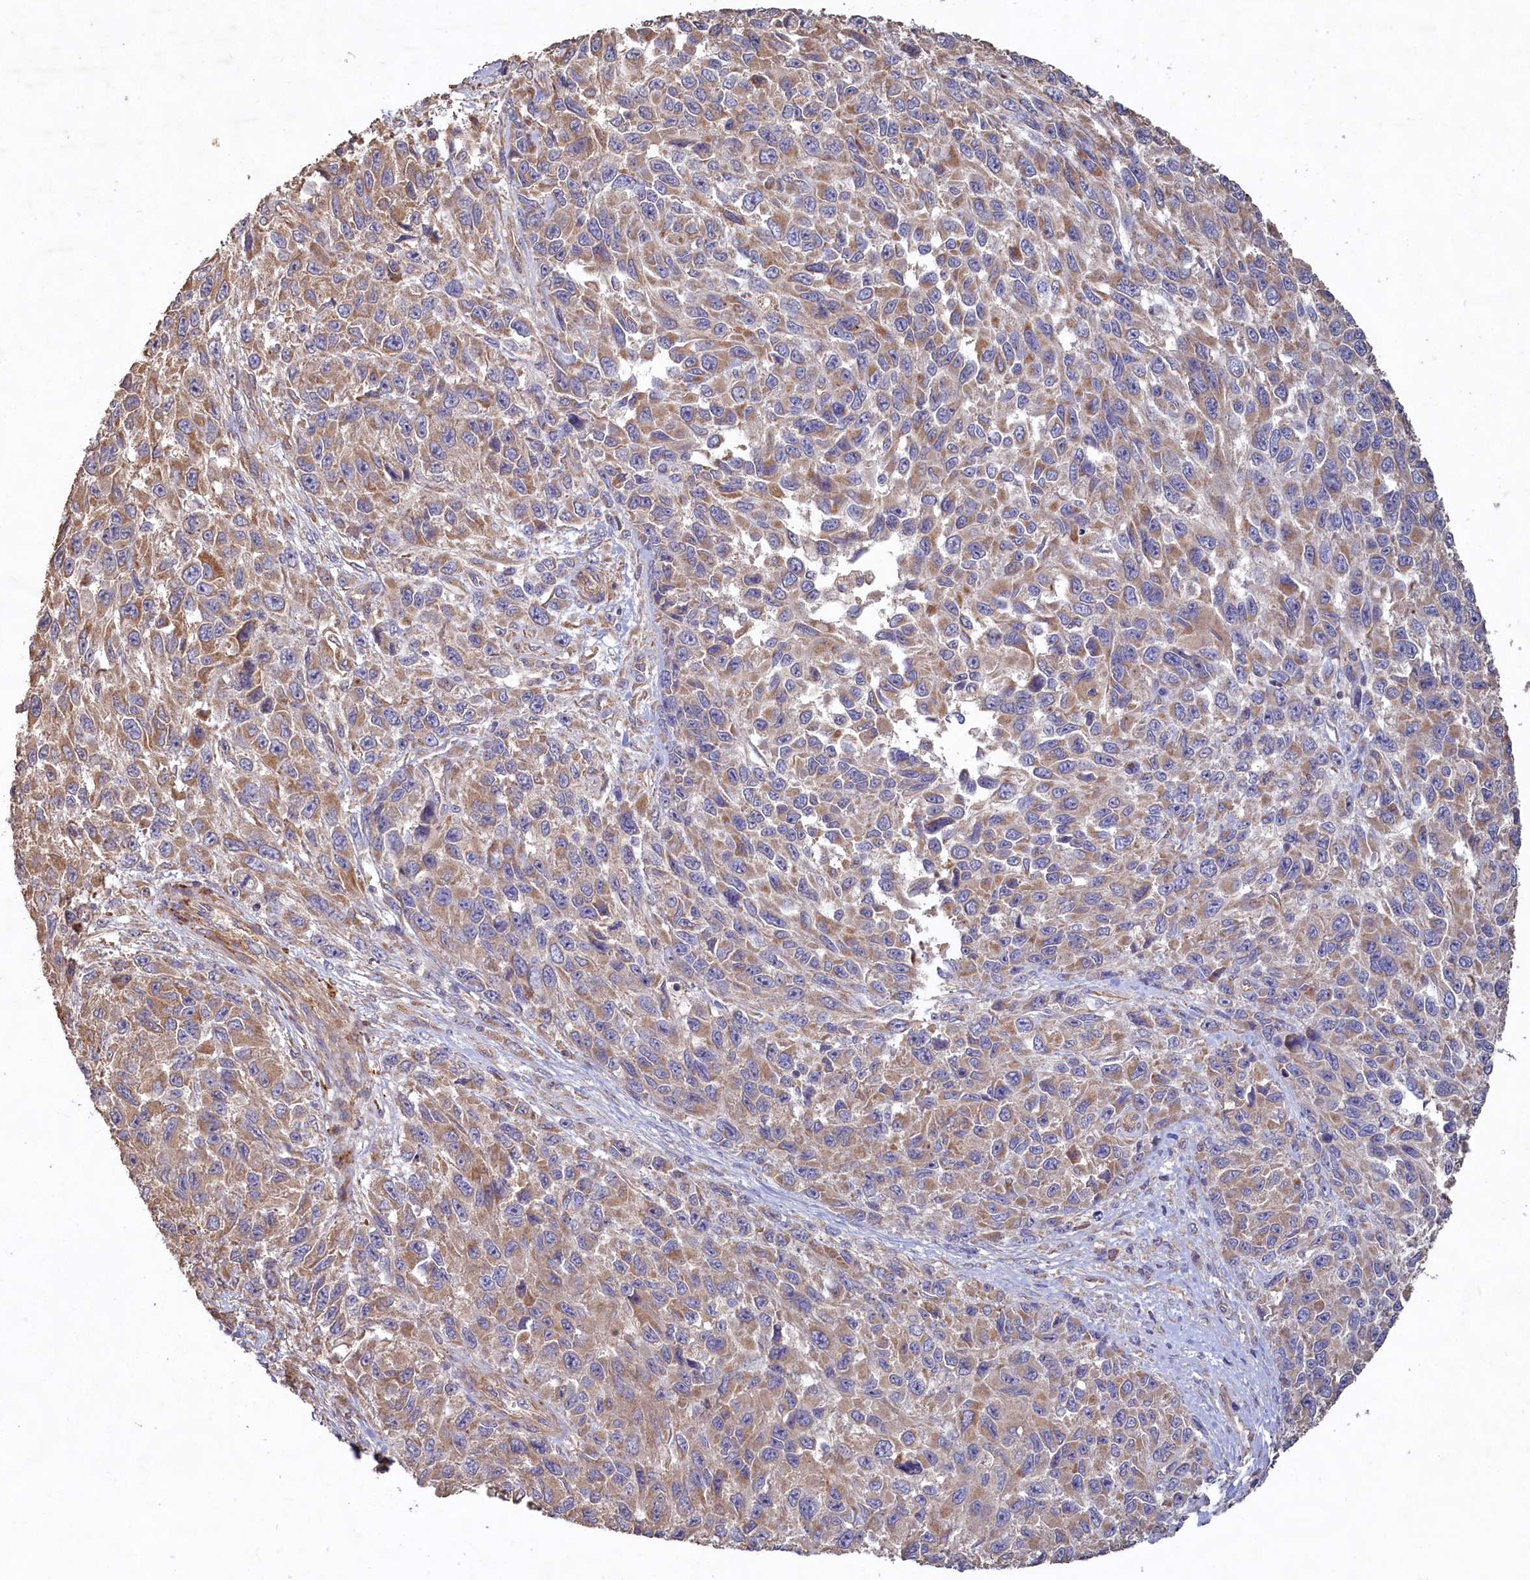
{"staining": {"intensity": "moderate", "quantity": ">75%", "location": "cytoplasmic/membranous"}, "tissue": "melanoma", "cell_type": "Tumor cells", "image_type": "cancer", "snomed": [{"axis": "morphology", "description": "Normal tissue, NOS"}, {"axis": "morphology", "description": "Malignant melanoma, NOS"}, {"axis": "topography", "description": "Skin"}], "caption": "There is medium levels of moderate cytoplasmic/membranous staining in tumor cells of melanoma, as demonstrated by immunohistochemical staining (brown color).", "gene": "FUNDC1", "patient": {"sex": "female", "age": 96}}